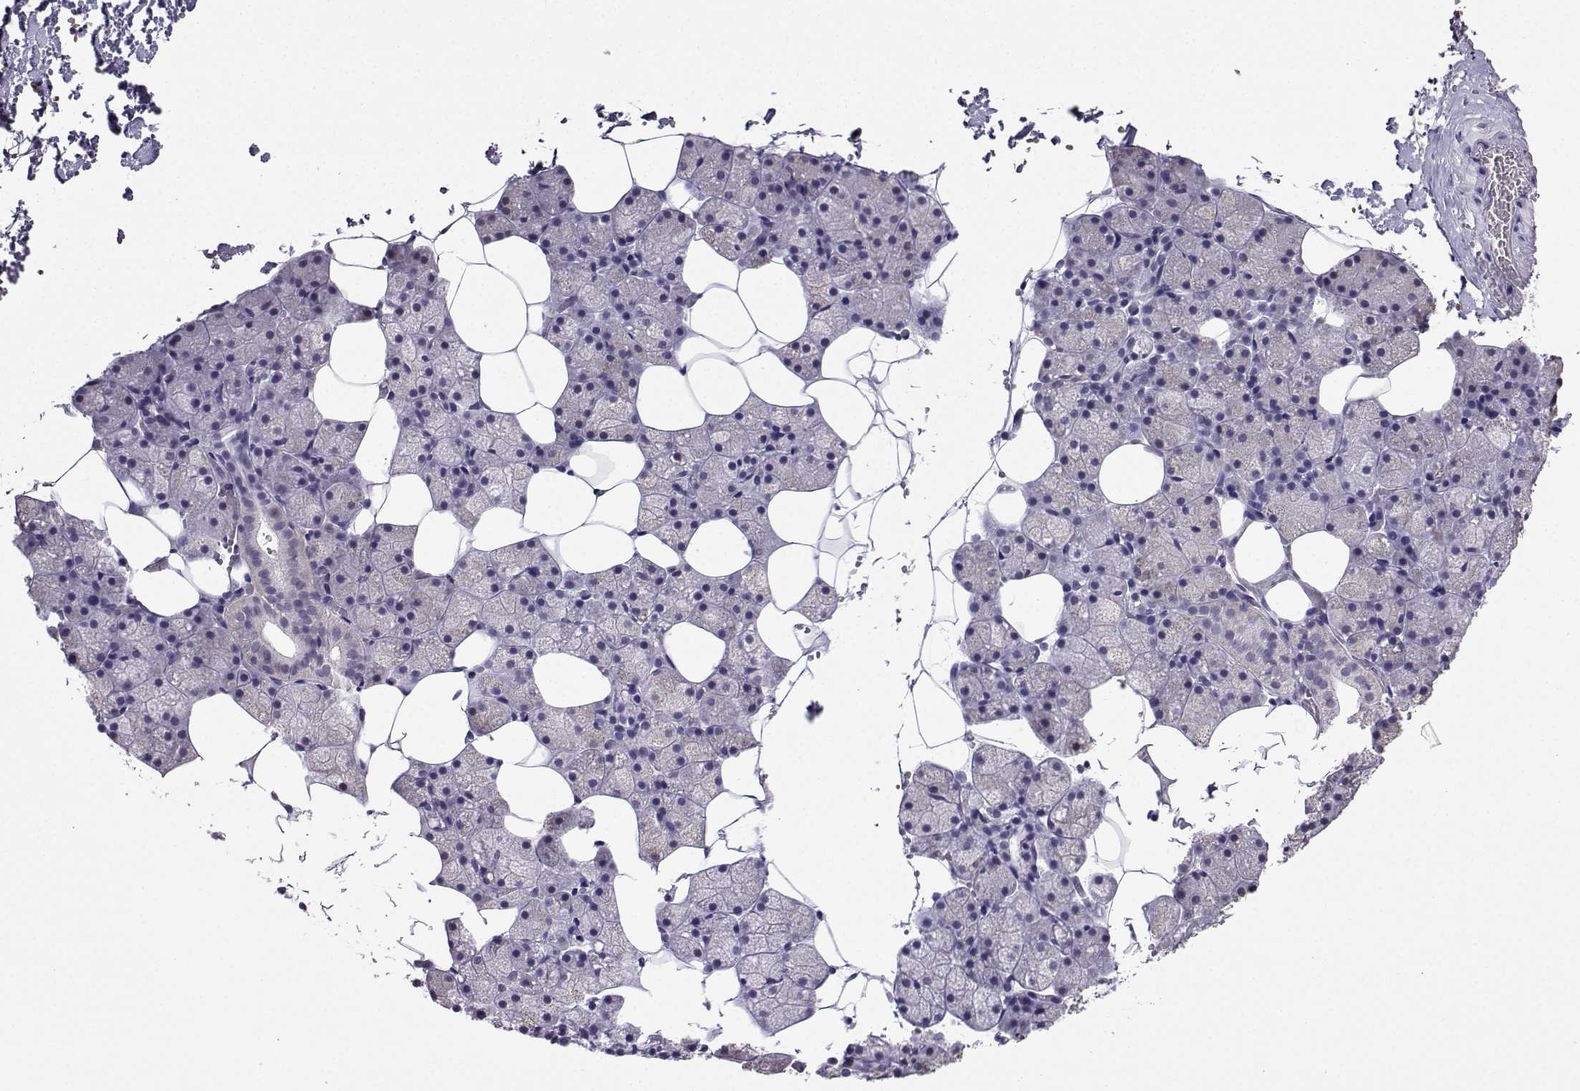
{"staining": {"intensity": "moderate", "quantity": "<25%", "location": "cytoplasmic/membranous"}, "tissue": "salivary gland", "cell_type": "Glandular cells", "image_type": "normal", "snomed": [{"axis": "morphology", "description": "Normal tissue, NOS"}, {"axis": "topography", "description": "Salivary gland"}], "caption": "High-power microscopy captured an immunohistochemistry photomicrograph of normal salivary gland, revealing moderate cytoplasmic/membranous staining in about <25% of glandular cells.", "gene": "LRFN2", "patient": {"sex": "male", "age": 38}}